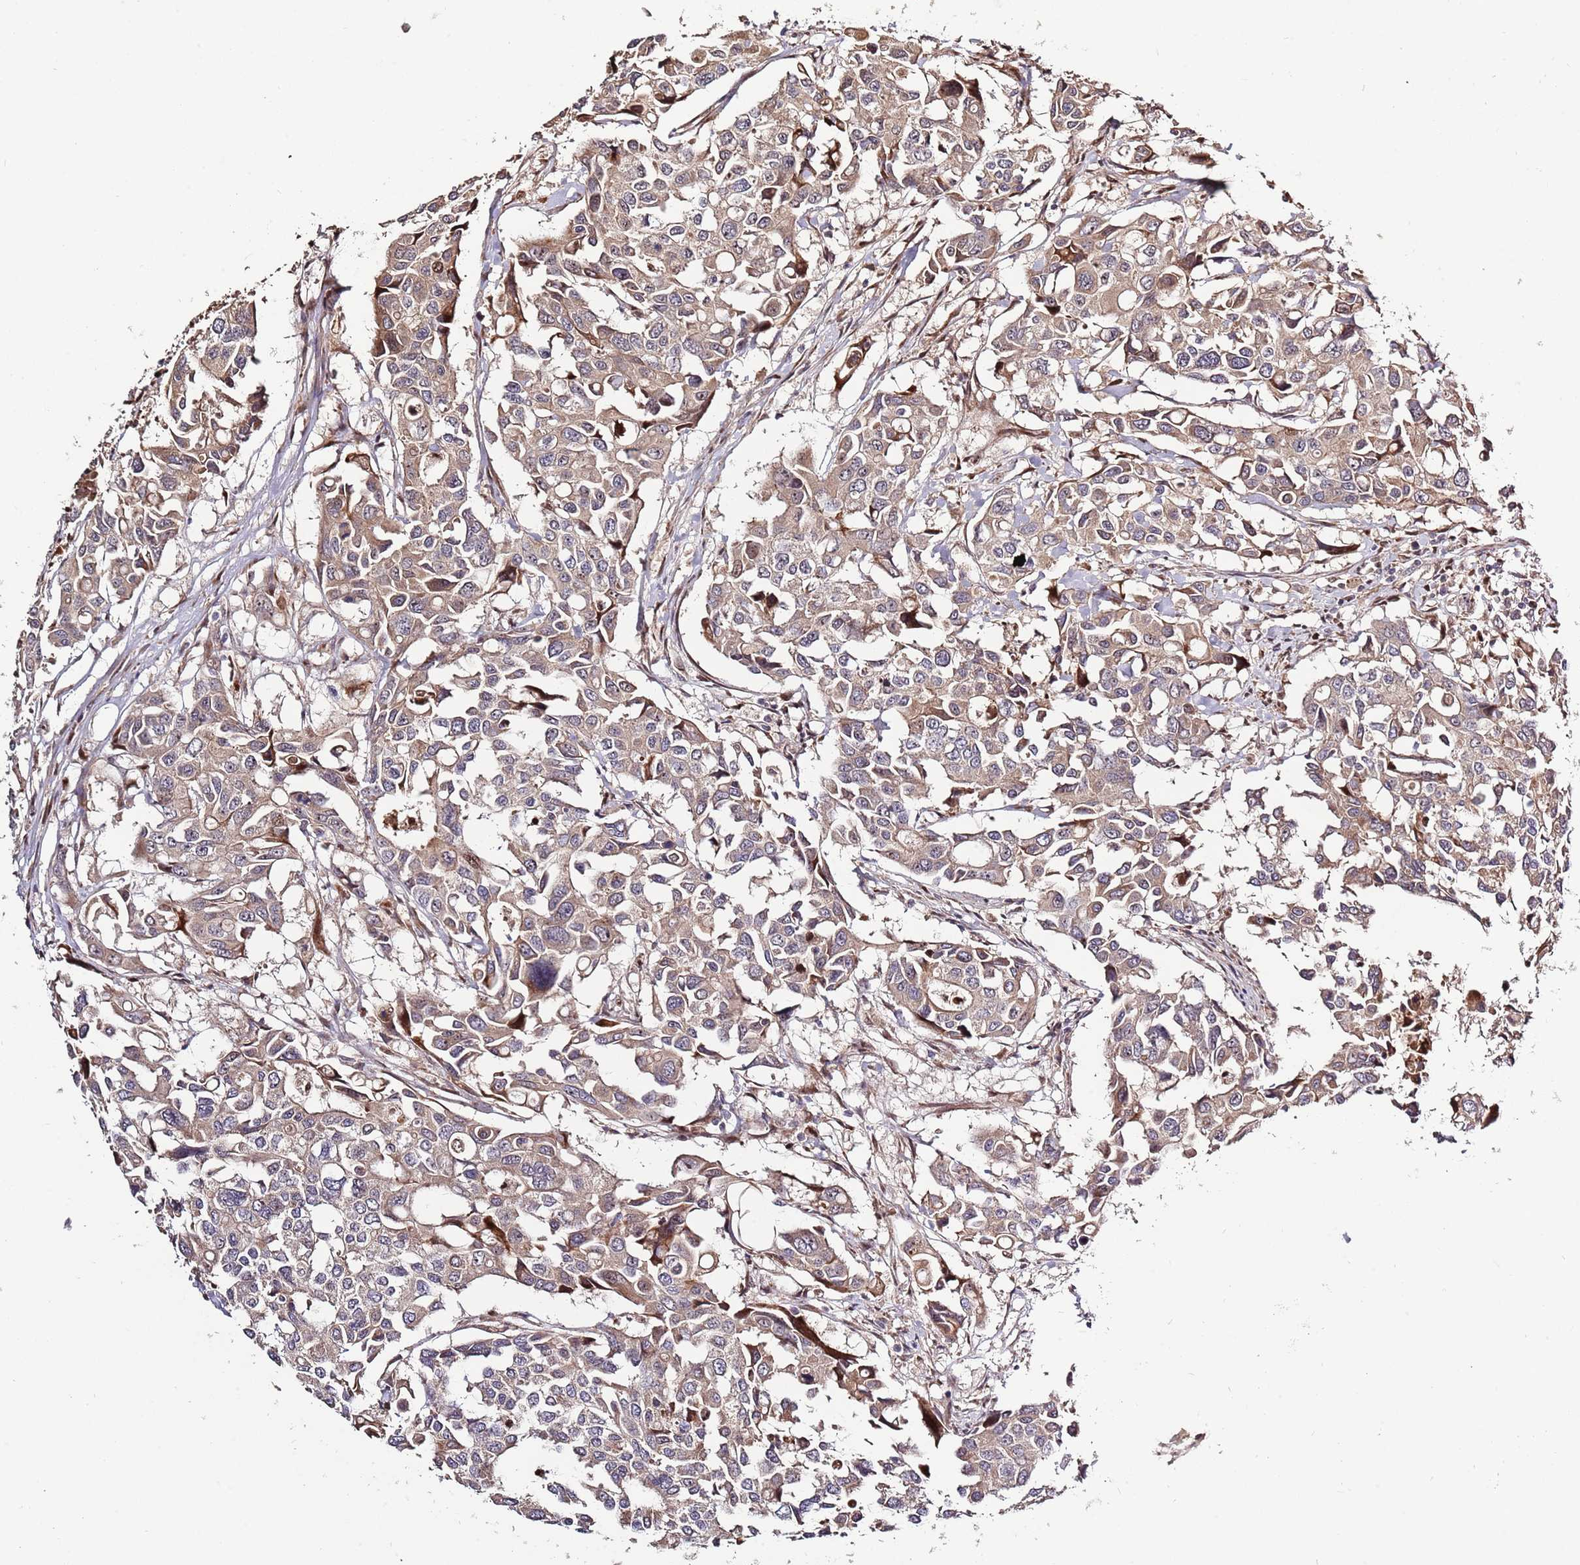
{"staining": {"intensity": "weak", "quantity": "25%-75%", "location": "cytoplasmic/membranous"}, "tissue": "colorectal cancer", "cell_type": "Tumor cells", "image_type": "cancer", "snomed": [{"axis": "morphology", "description": "Adenocarcinoma, NOS"}, {"axis": "topography", "description": "Colon"}], "caption": "Immunohistochemistry (IHC) image of neoplastic tissue: human colorectal adenocarcinoma stained using immunohistochemistry (IHC) exhibits low levels of weak protein expression localized specifically in the cytoplasmic/membranous of tumor cells, appearing as a cytoplasmic/membranous brown color.", "gene": "SYNDIG1L", "patient": {"sex": "male", "age": 77}}